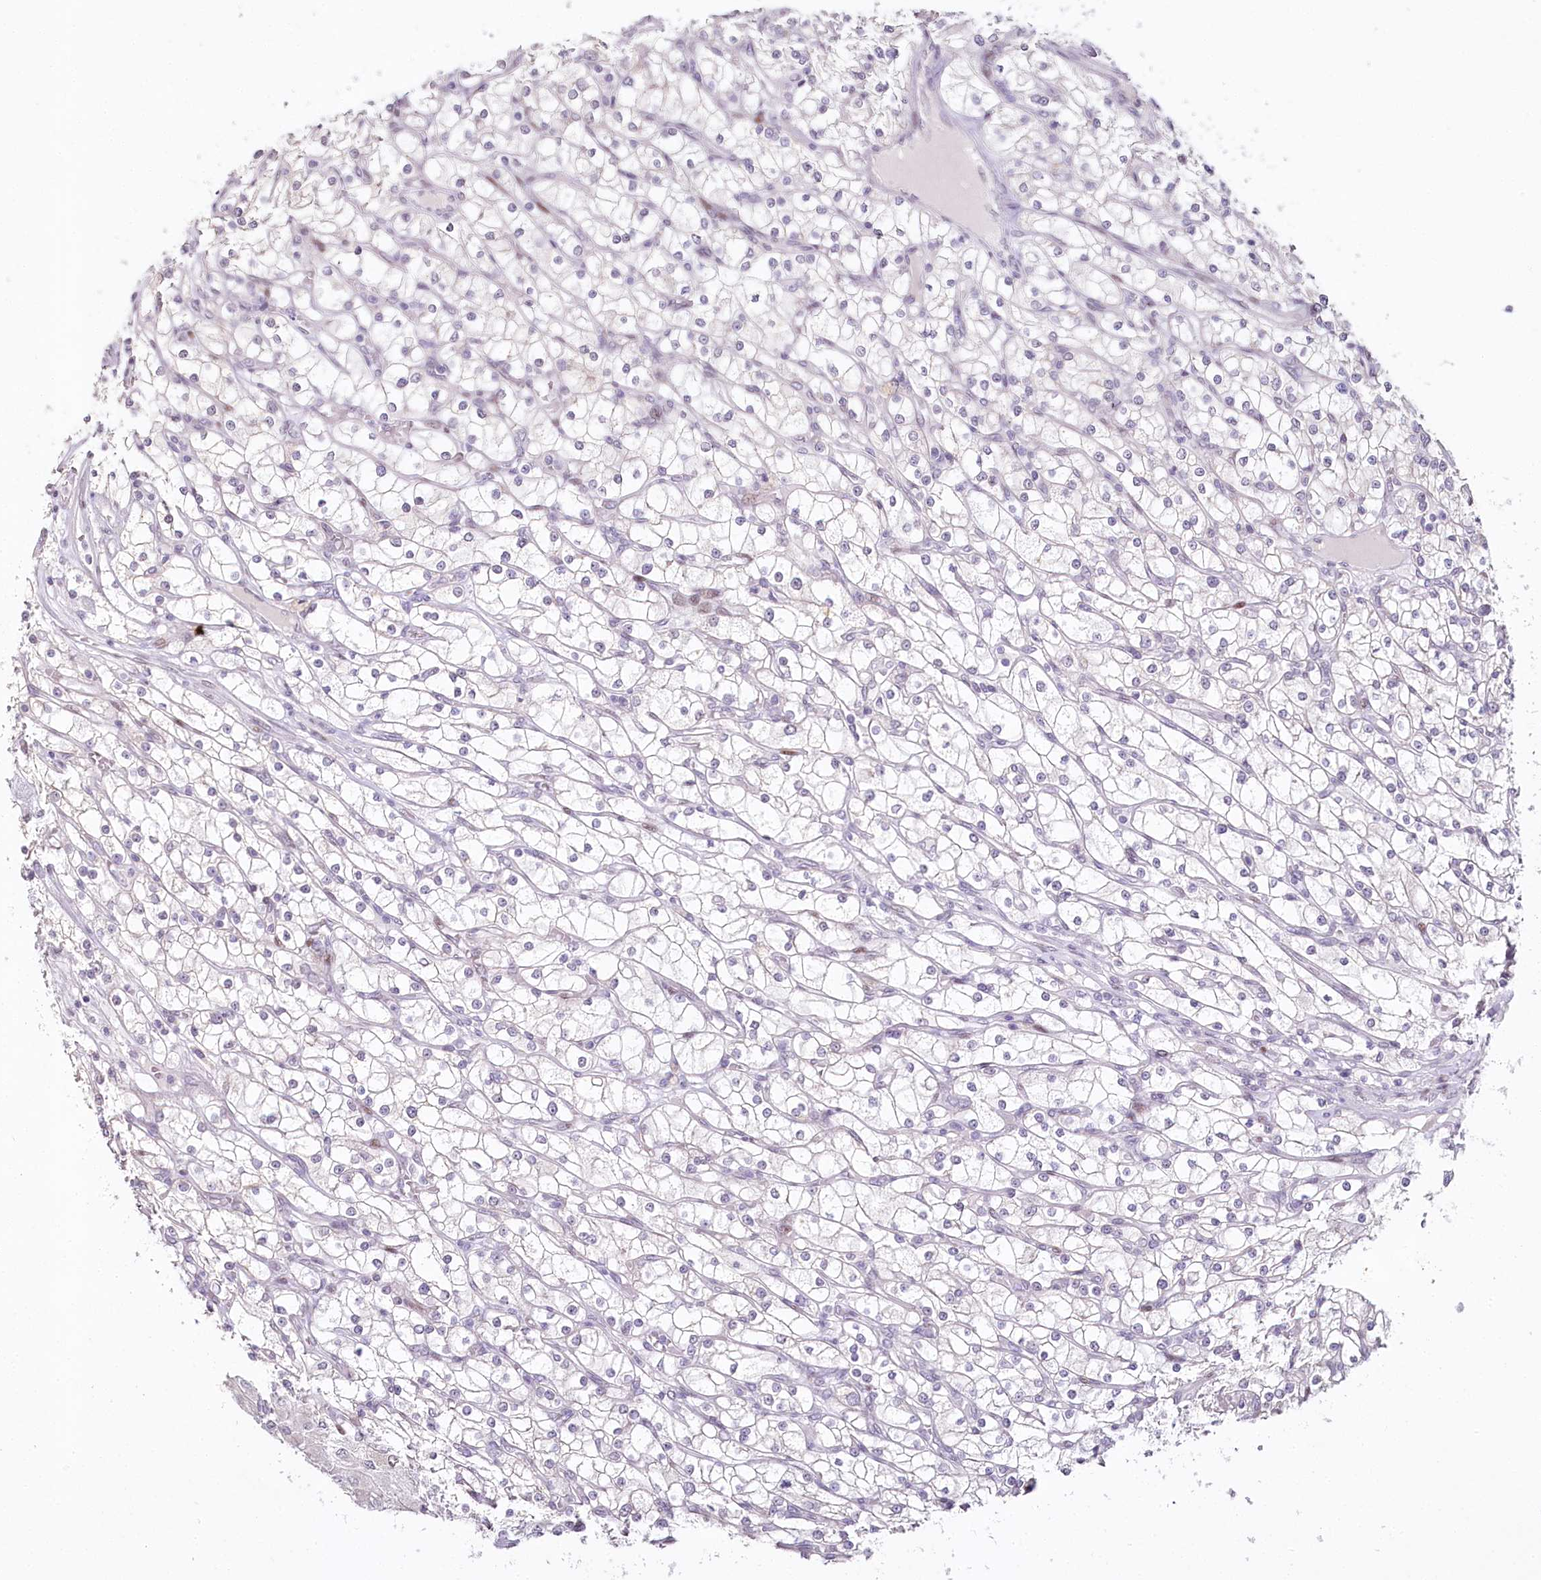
{"staining": {"intensity": "negative", "quantity": "none", "location": "none"}, "tissue": "renal cancer", "cell_type": "Tumor cells", "image_type": "cancer", "snomed": [{"axis": "morphology", "description": "Adenocarcinoma, NOS"}, {"axis": "topography", "description": "Kidney"}], "caption": "There is no significant positivity in tumor cells of renal cancer (adenocarcinoma).", "gene": "HPD", "patient": {"sex": "male", "age": 80}}